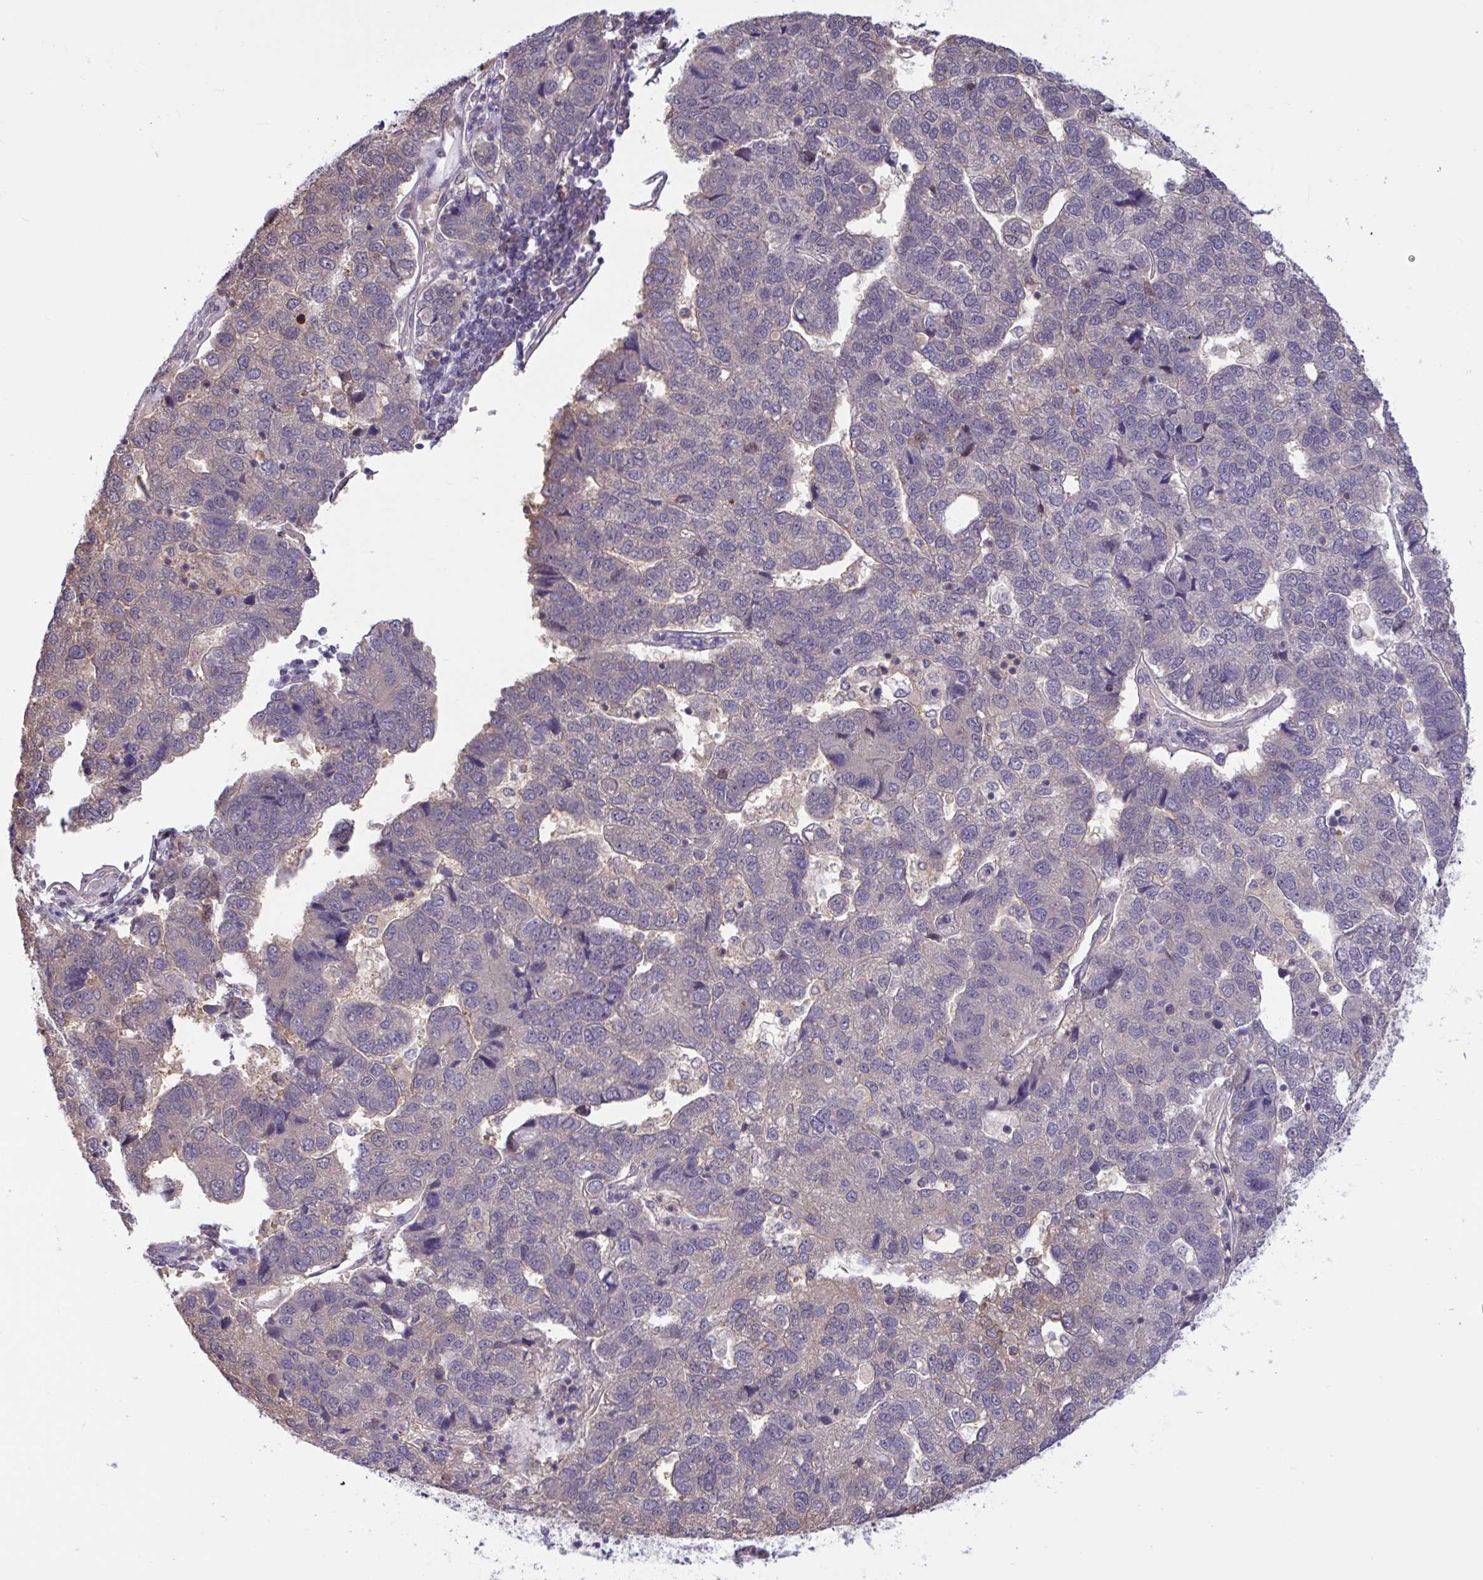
{"staining": {"intensity": "moderate", "quantity": "<25%", "location": "nuclear"}, "tissue": "pancreatic cancer", "cell_type": "Tumor cells", "image_type": "cancer", "snomed": [{"axis": "morphology", "description": "Adenocarcinoma, NOS"}, {"axis": "topography", "description": "Pancreas"}], "caption": "IHC of human adenocarcinoma (pancreatic) exhibits low levels of moderate nuclear expression in about <25% of tumor cells.", "gene": "RBL1", "patient": {"sex": "female", "age": 61}}